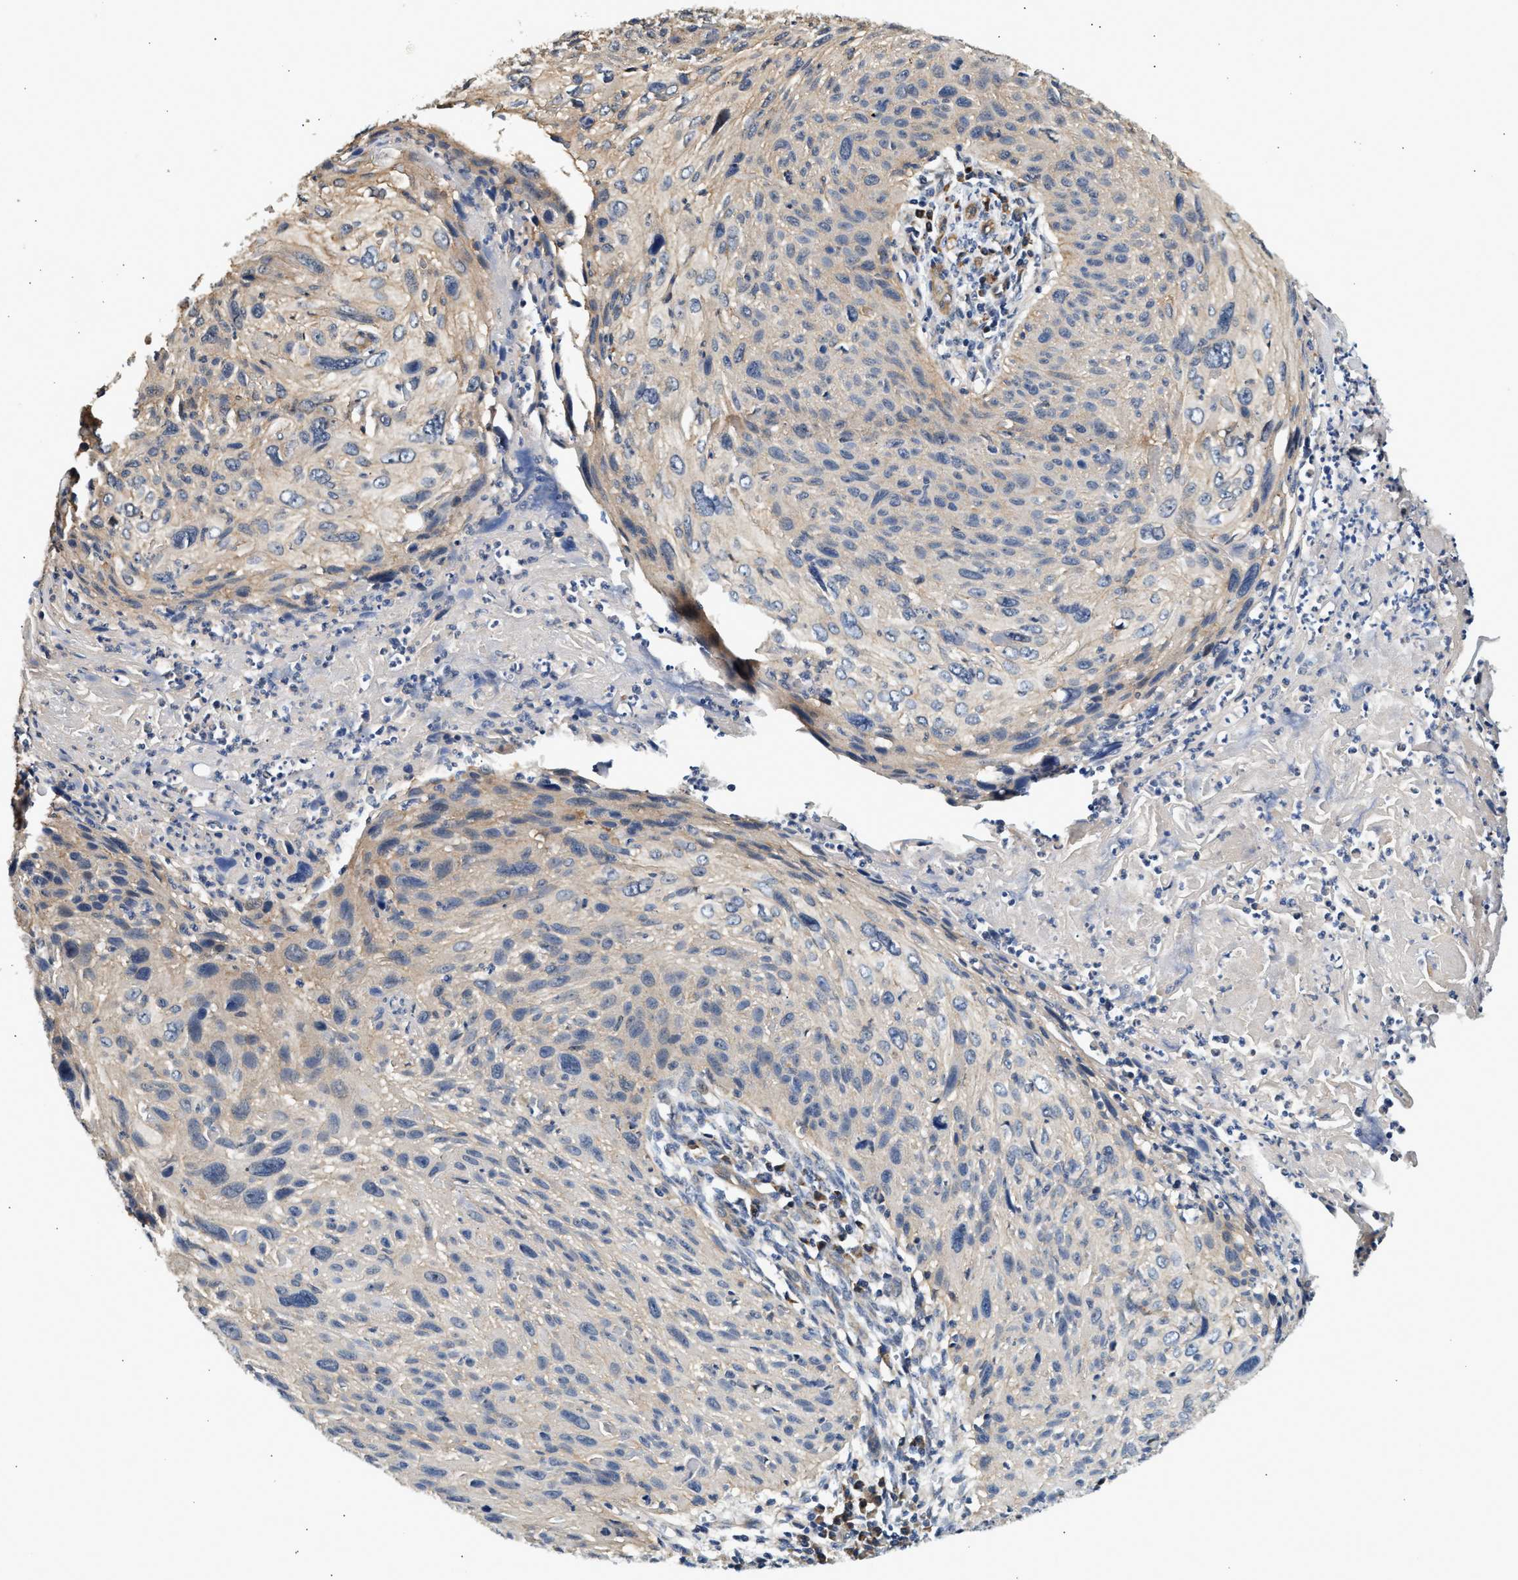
{"staining": {"intensity": "weak", "quantity": "<25%", "location": "cytoplasmic/membranous"}, "tissue": "cervical cancer", "cell_type": "Tumor cells", "image_type": "cancer", "snomed": [{"axis": "morphology", "description": "Squamous cell carcinoma, NOS"}, {"axis": "topography", "description": "Cervix"}], "caption": "A photomicrograph of human cervical squamous cell carcinoma is negative for staining in tumor cells.", "gene": "DUSP14", "patient": {"sex": "female", "age": 51}}